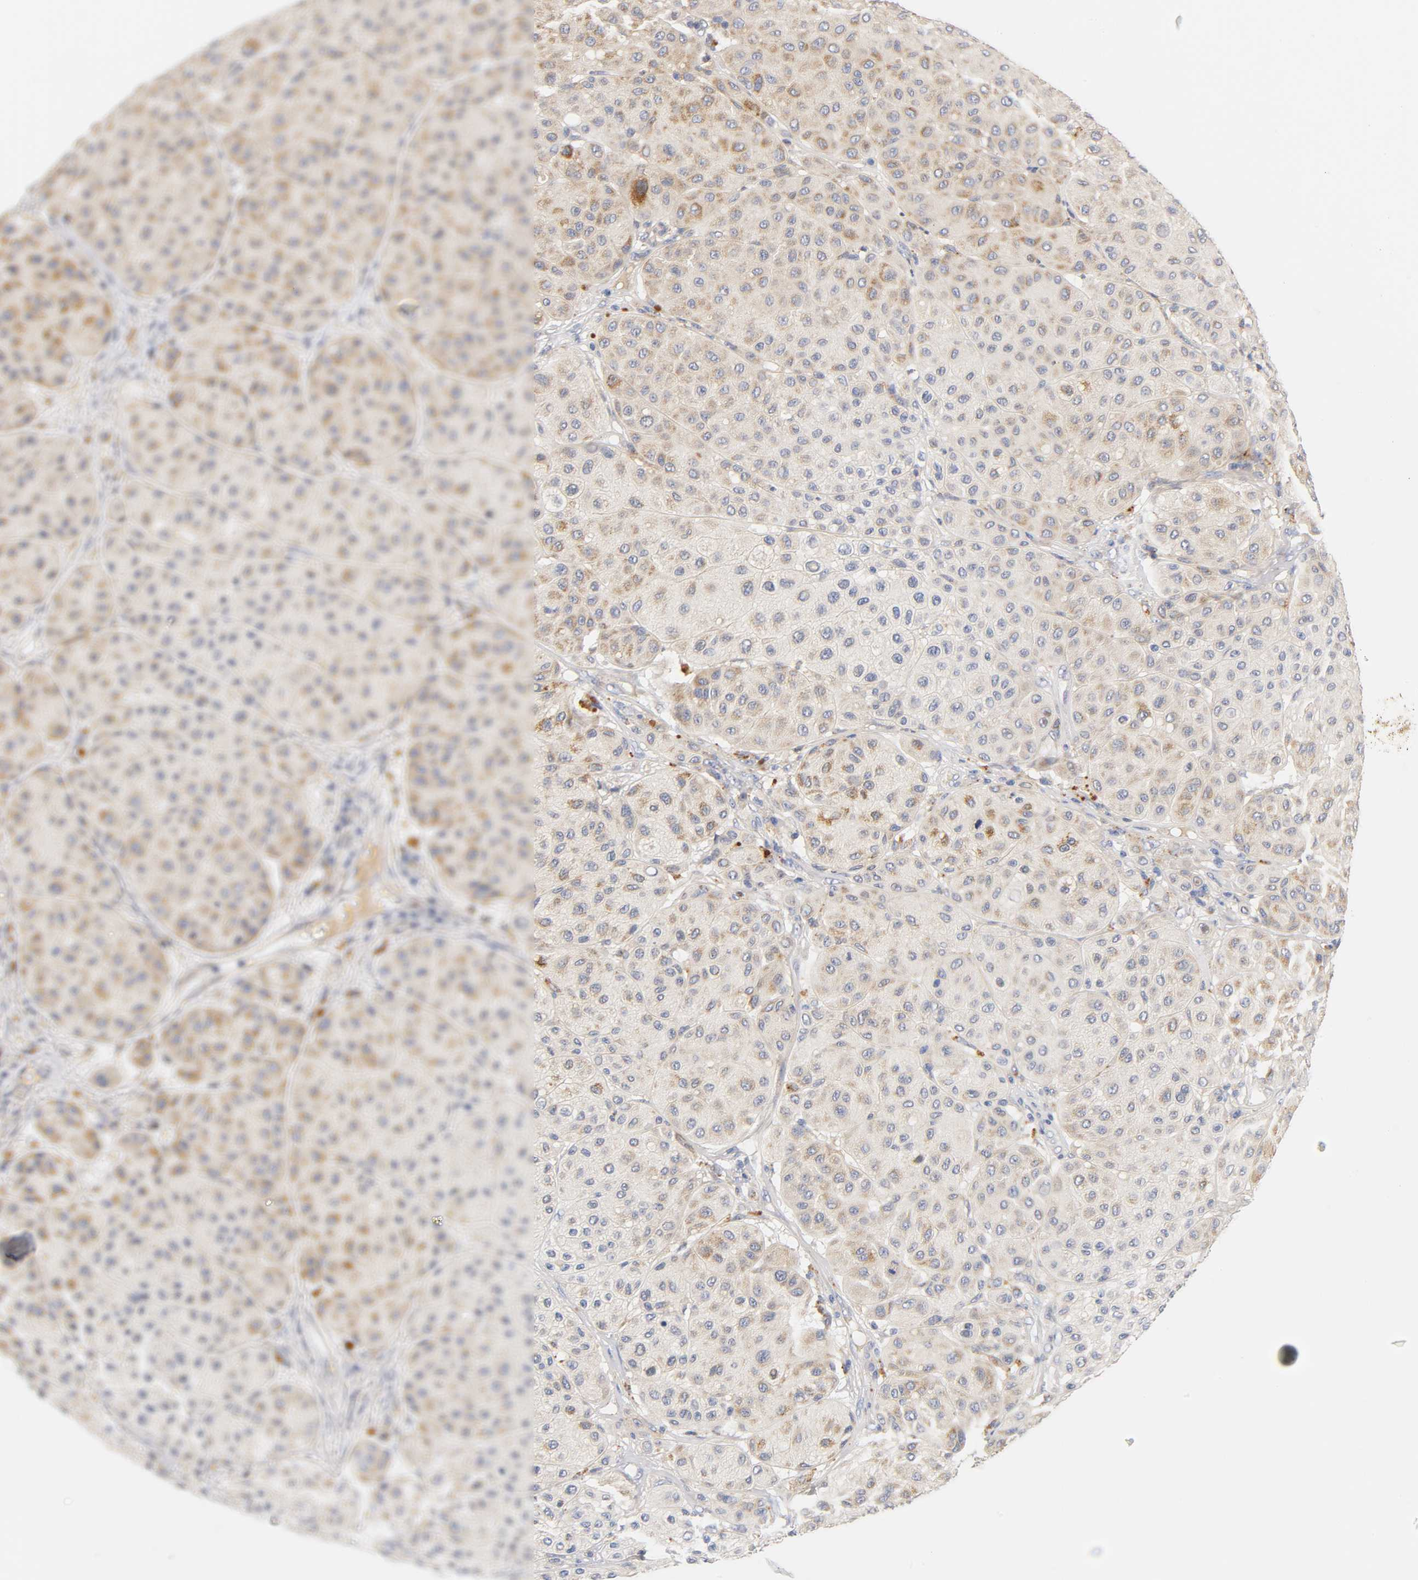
{"staining": {"intensity": "weak", "quantity": "25%-75%", "location": "cytoplasmic/membranous"}, "tissue": "melanoma", "cell_type": "Tumor cells", "image_type": "cancer", "snomed": [{"axis": "morphology", "description": "Normal tissue, NOS"}, {"axis": "morphology", "description": "Malignant melanoma, Metastatic site"}, {"axis": "topography", "description": "Skin"}], "caption": "High-power microscopy captured an IHC image of malignant melanoma (metastatic site), revealing weak cytoplasmic/membranous staining in approximately 25%-75% of tumor cells.", "gene": "SEMA5A", "patient": {"sex": "male", "age": 41}}